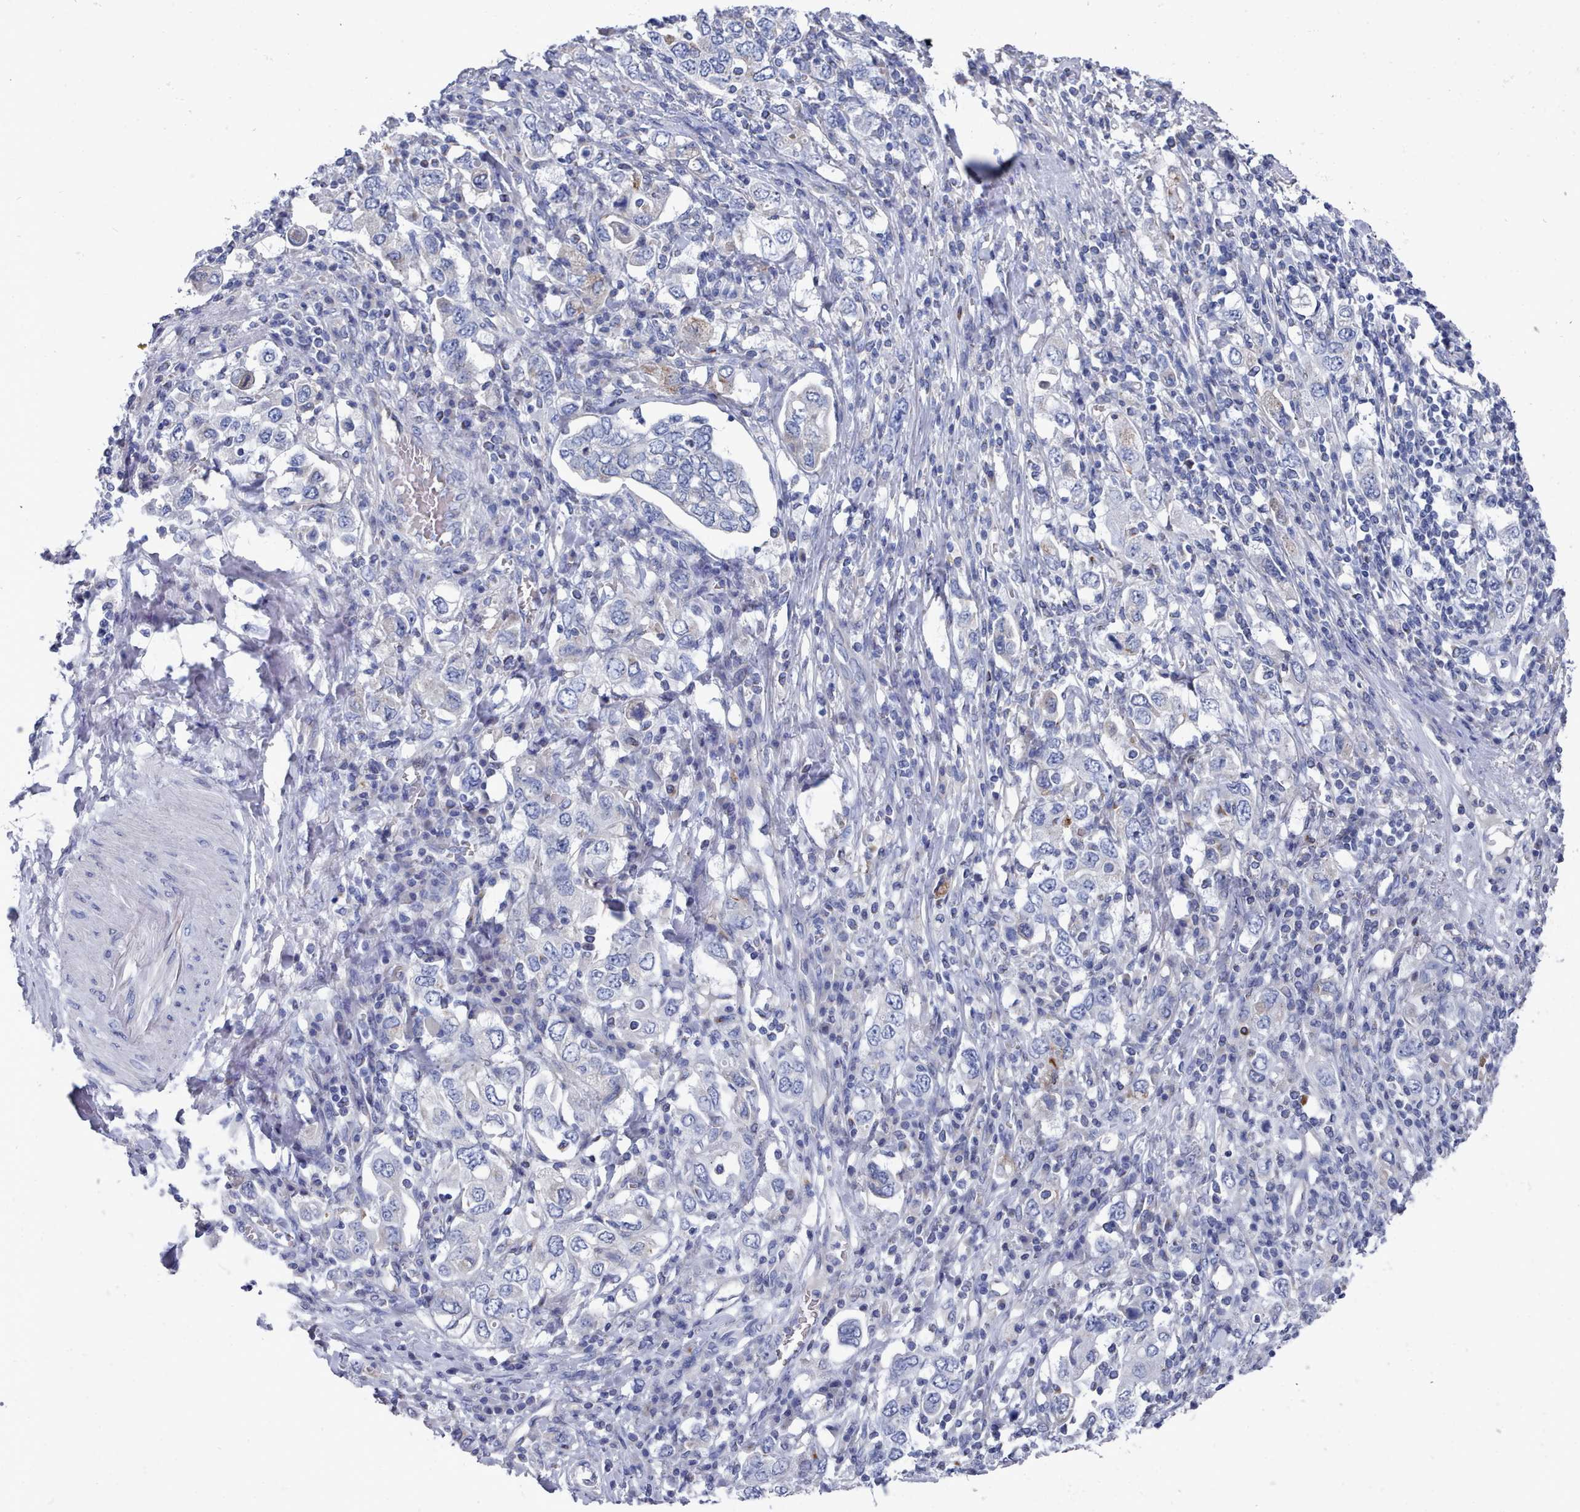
{"staining": {"intensity": "negative", "quantity": "none", "location": "none"}, "tissue": "stomach cancer", "cell_type": "Tumor cells", "image_type": "cancer", "snomed": [{"axis": "morphology", "description": "Adenocarcinoma, NOS"}, {"axis": "topography", "description": "Stomach, upper"}, {"axis": "topography", "description": "Stomach"}], "caption": "Tumor cells are negative for brown protein staining in stomach cancer (adenocarcinoma). Brightfield microscopy of immunohistochemistry (IHC) stained with DAB (brown) and hematoxylin (blue), captured at high magnification.", "gene": "PDE4C", "patient": {"sex": "male", "age": 62}}